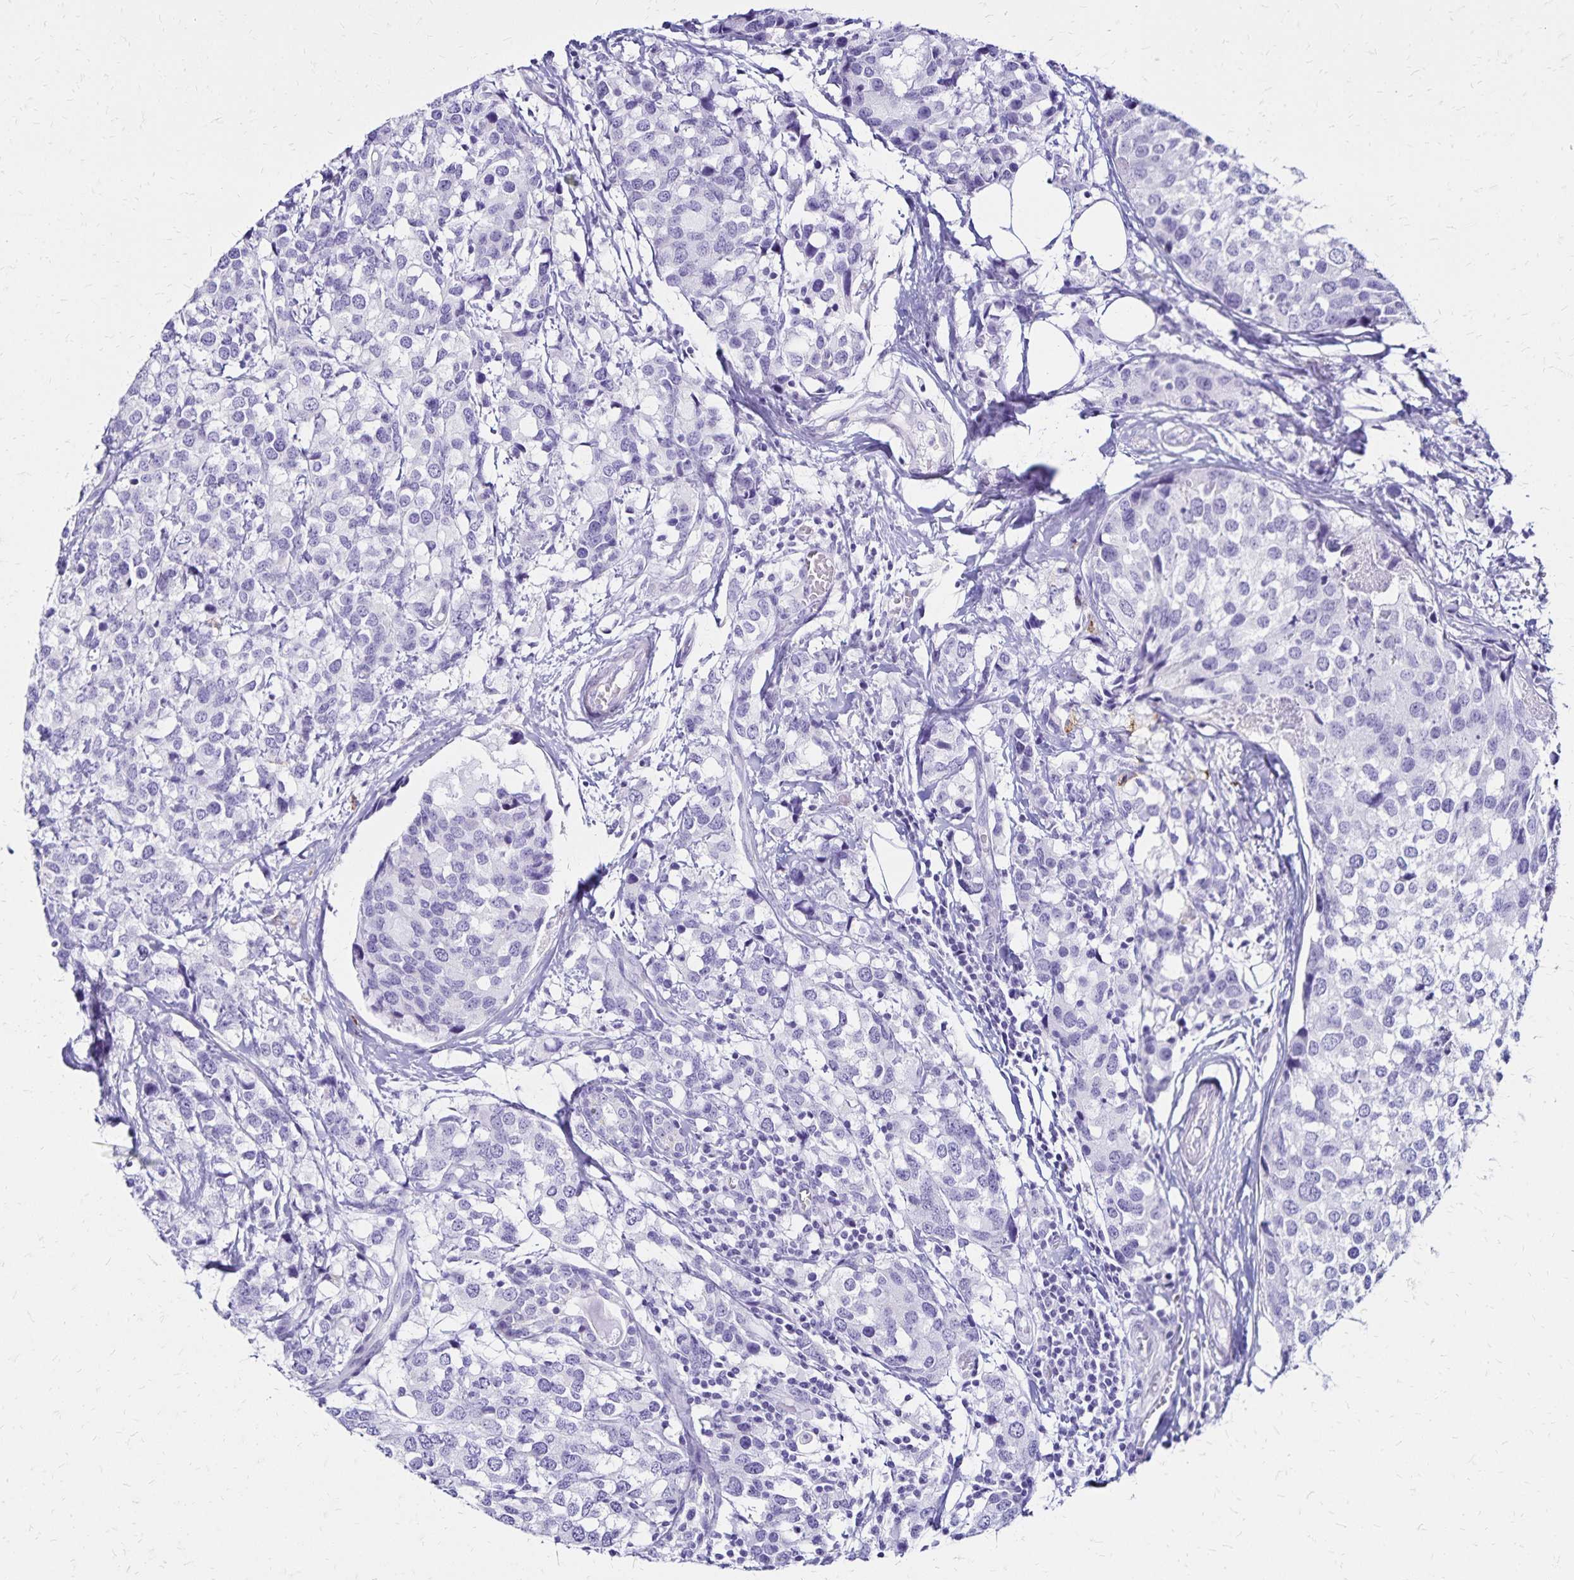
{"staining": {"intensity": "negative", "quantity": "none", "location": "none"}, "tissue": "breast cancer", "cell_type": "Tumor cells", "image_type": "cancer", "snomed": [{"axis": "morphology", "description": "Lobular carcinoma"}, {"axis": "topography", "description": "Breast"}], "caption": "The histopathology image shows no staining of tumor cells in breast cancer.", "gene": "LIN28B", "patient": {"sex": "female", "age": 59}}